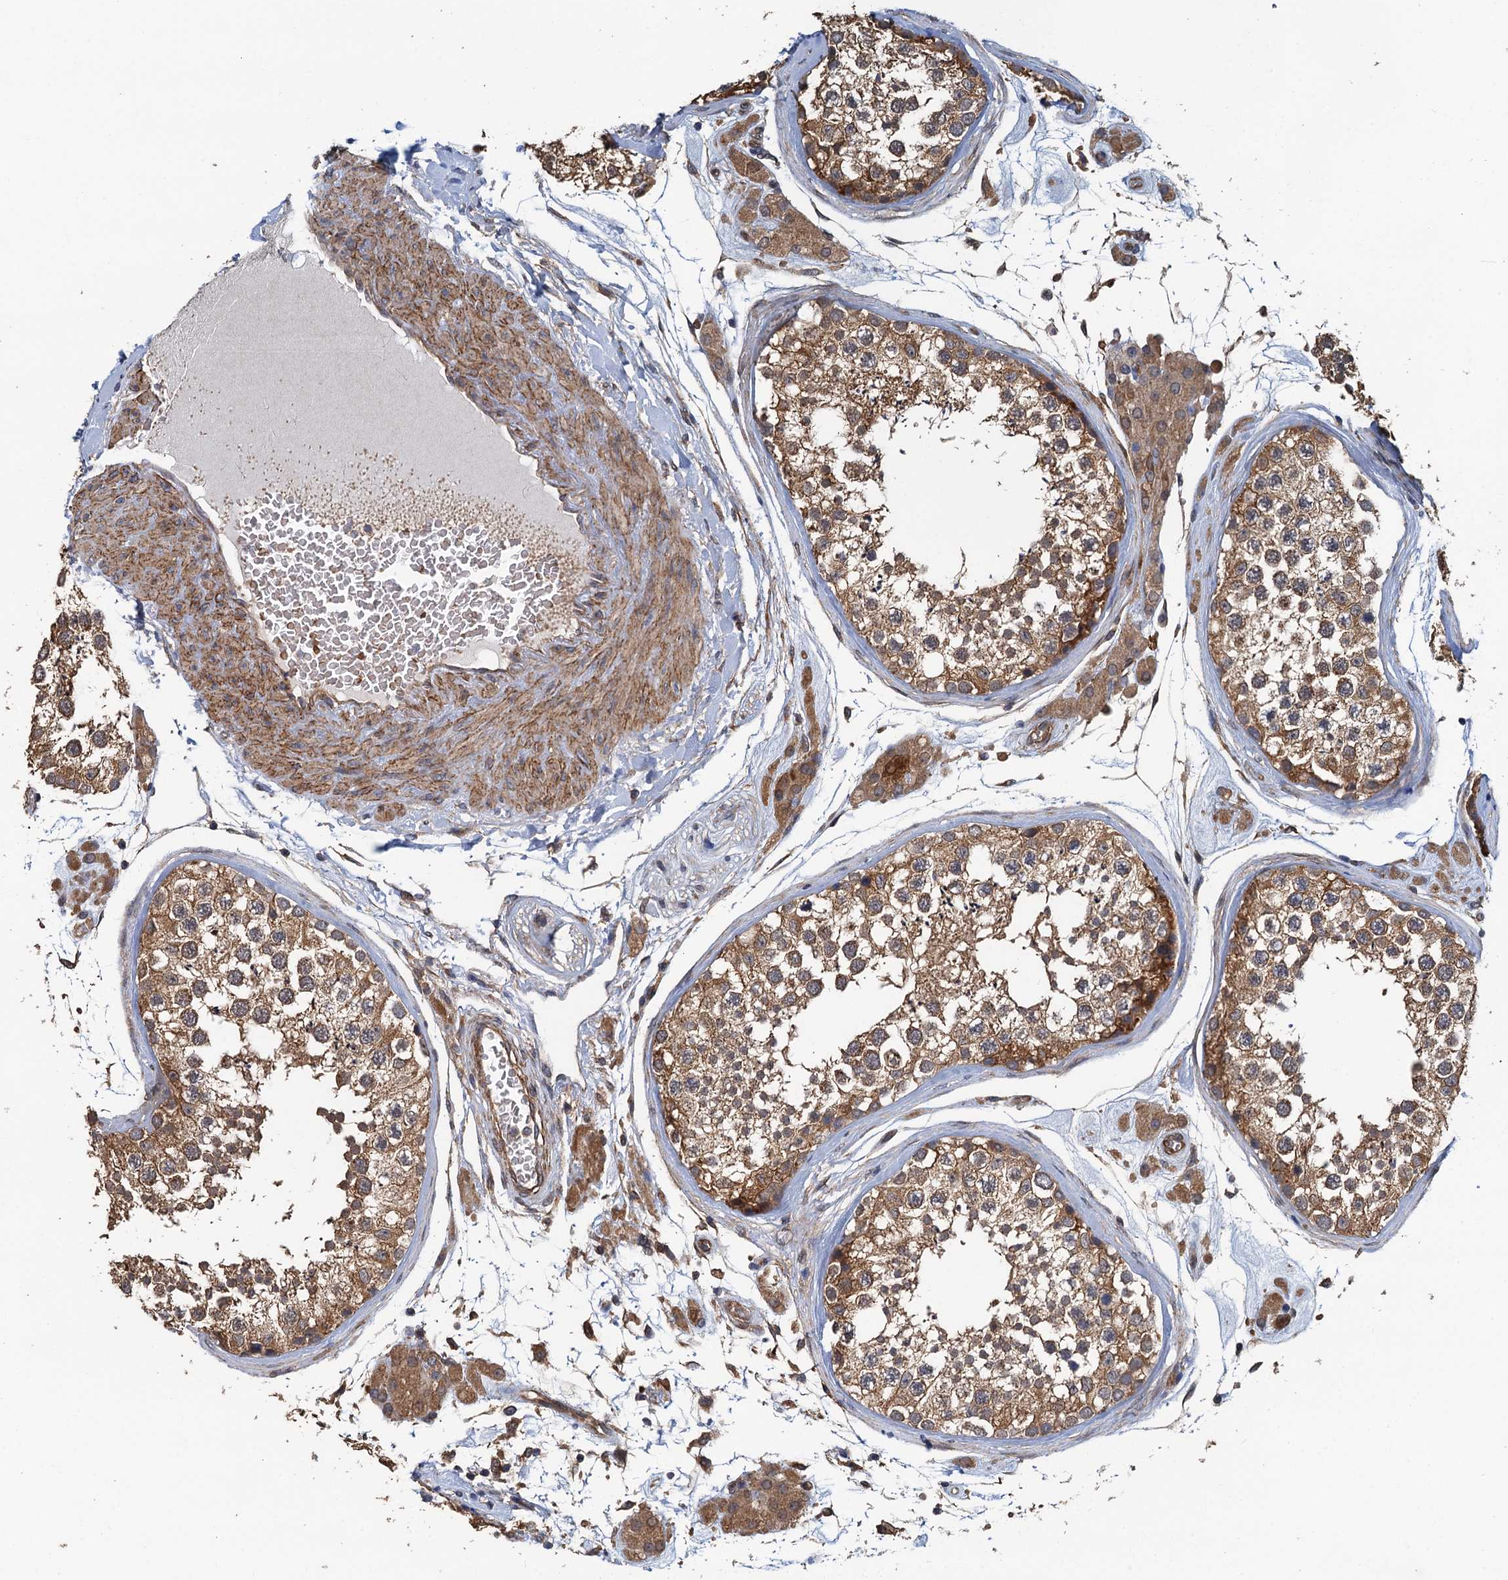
{"staining": {"intensity": "moderate", "quantity": ">75%", "location": "cytoplasmic/membranous"}, "tissue": "testis", "cell_type": "Cells in seminiferous ducts", "image_type": "normal", "snomed": [{"axis": "morphology", "description": "Normal tissue, NOS"}, {"axis": "topography", "description": "Testis"}], "caption": "The micrograph displays staining of benign testis, revealing moderate cytoplasmic/membranous protein expression (brown color) within cells in seminiferous ducts. Using DAB (brown) and hematoxylin (blue) stains, captured at high magnification using brightfield microscopy.", "gene": "RSAD2", "patient": {"sex": "male", "age": 46}}